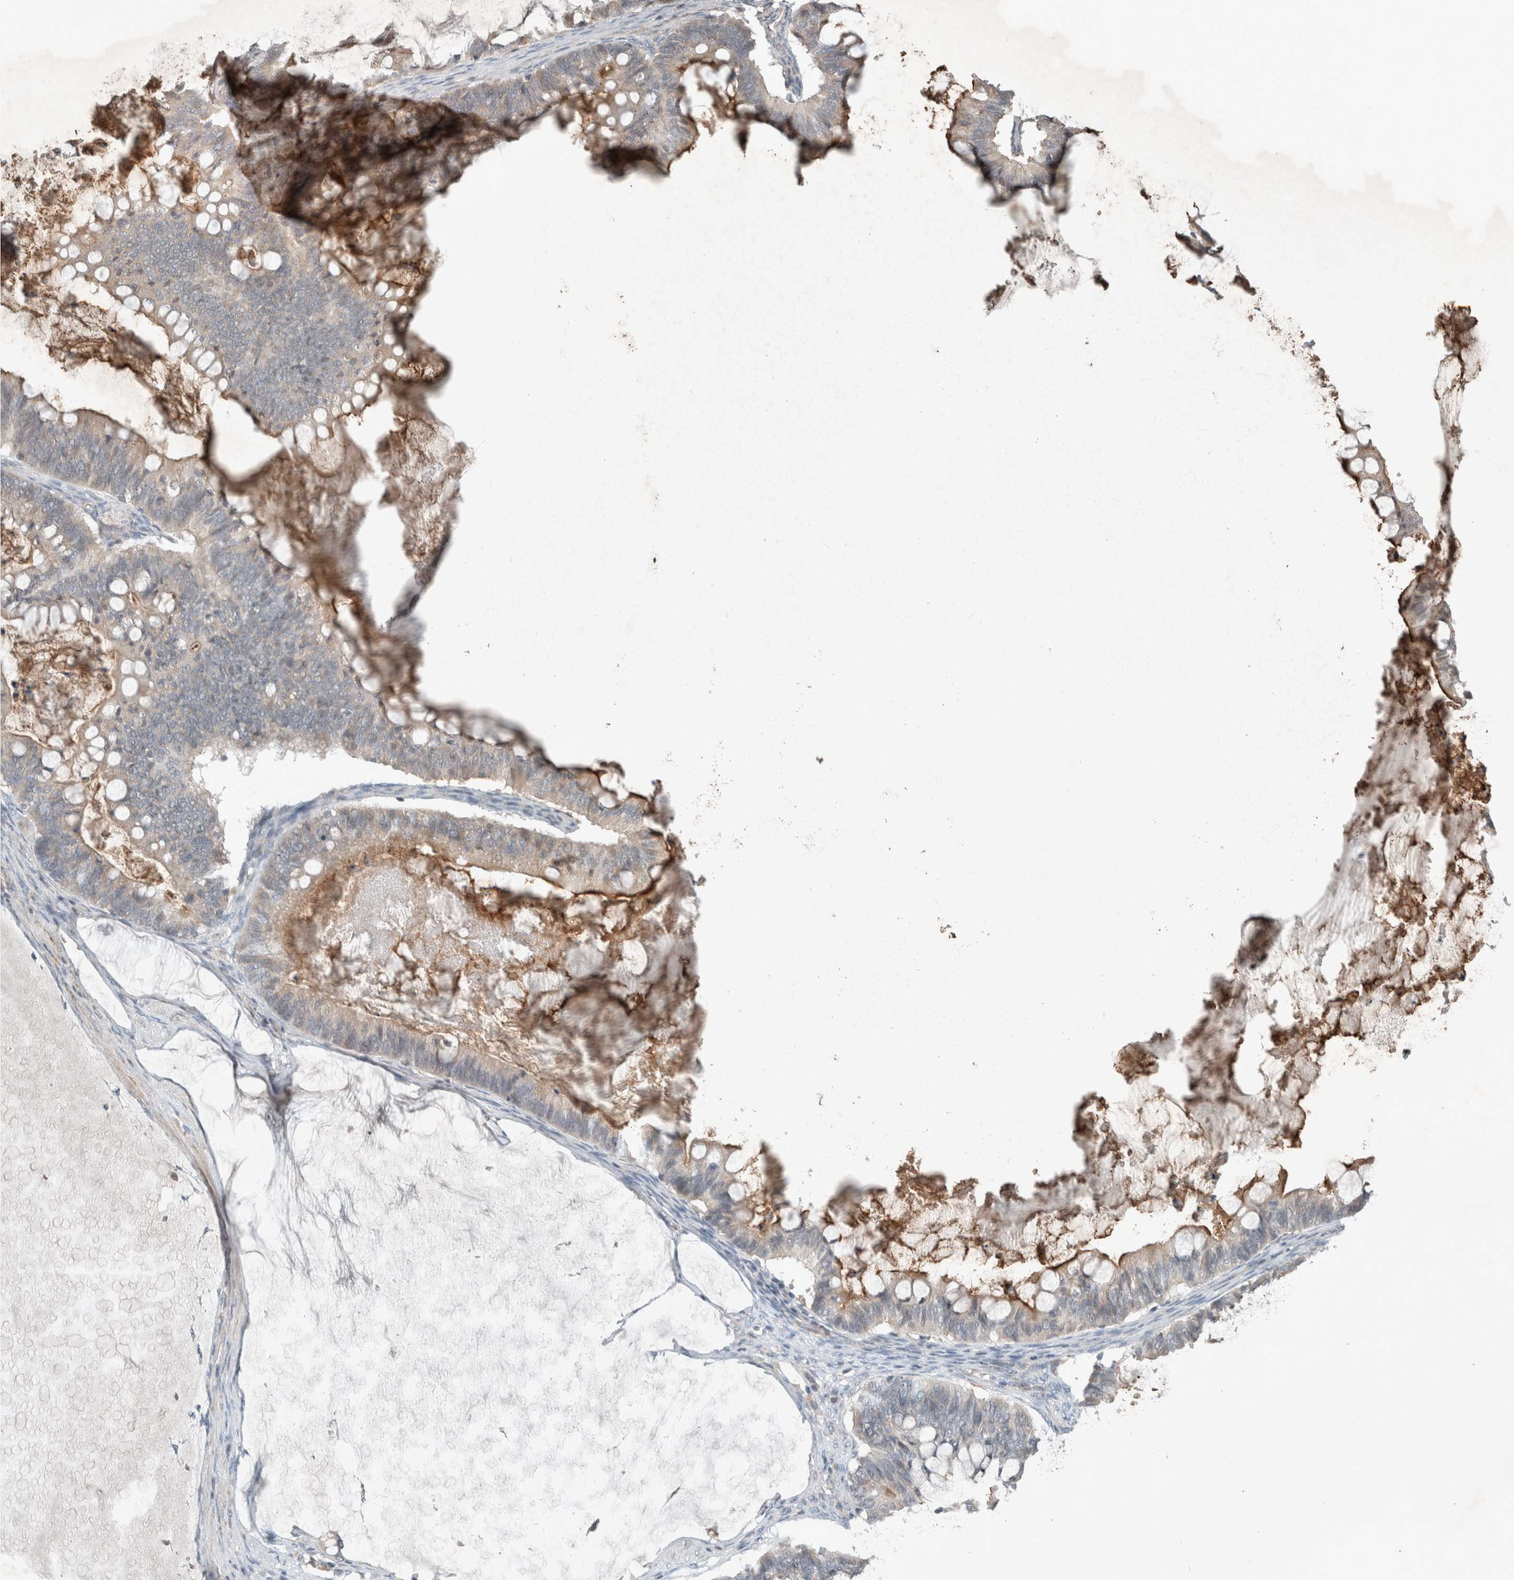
{"staining": {"intensity": "weak", "quantity": "<25%", "location": "cytoplasmic/membranous"}, "tissue": "ovarian cancer", "cell_type": "Tumor cells", "image_type": "cancer", "snomed": [{"axis": "morphology", "description": "Cystadenocarcinoma, mucinous, NOS"}, {"axis": "topography", "description": "Ovary"}], "caption": "A high-resolution image shows immunohistochemistry (IHC) staining of ovarian cancer, which reveals no significant expression in tumor cells.", "gene": "JADE2", "patient": {"sex": "female", "age": 61}}